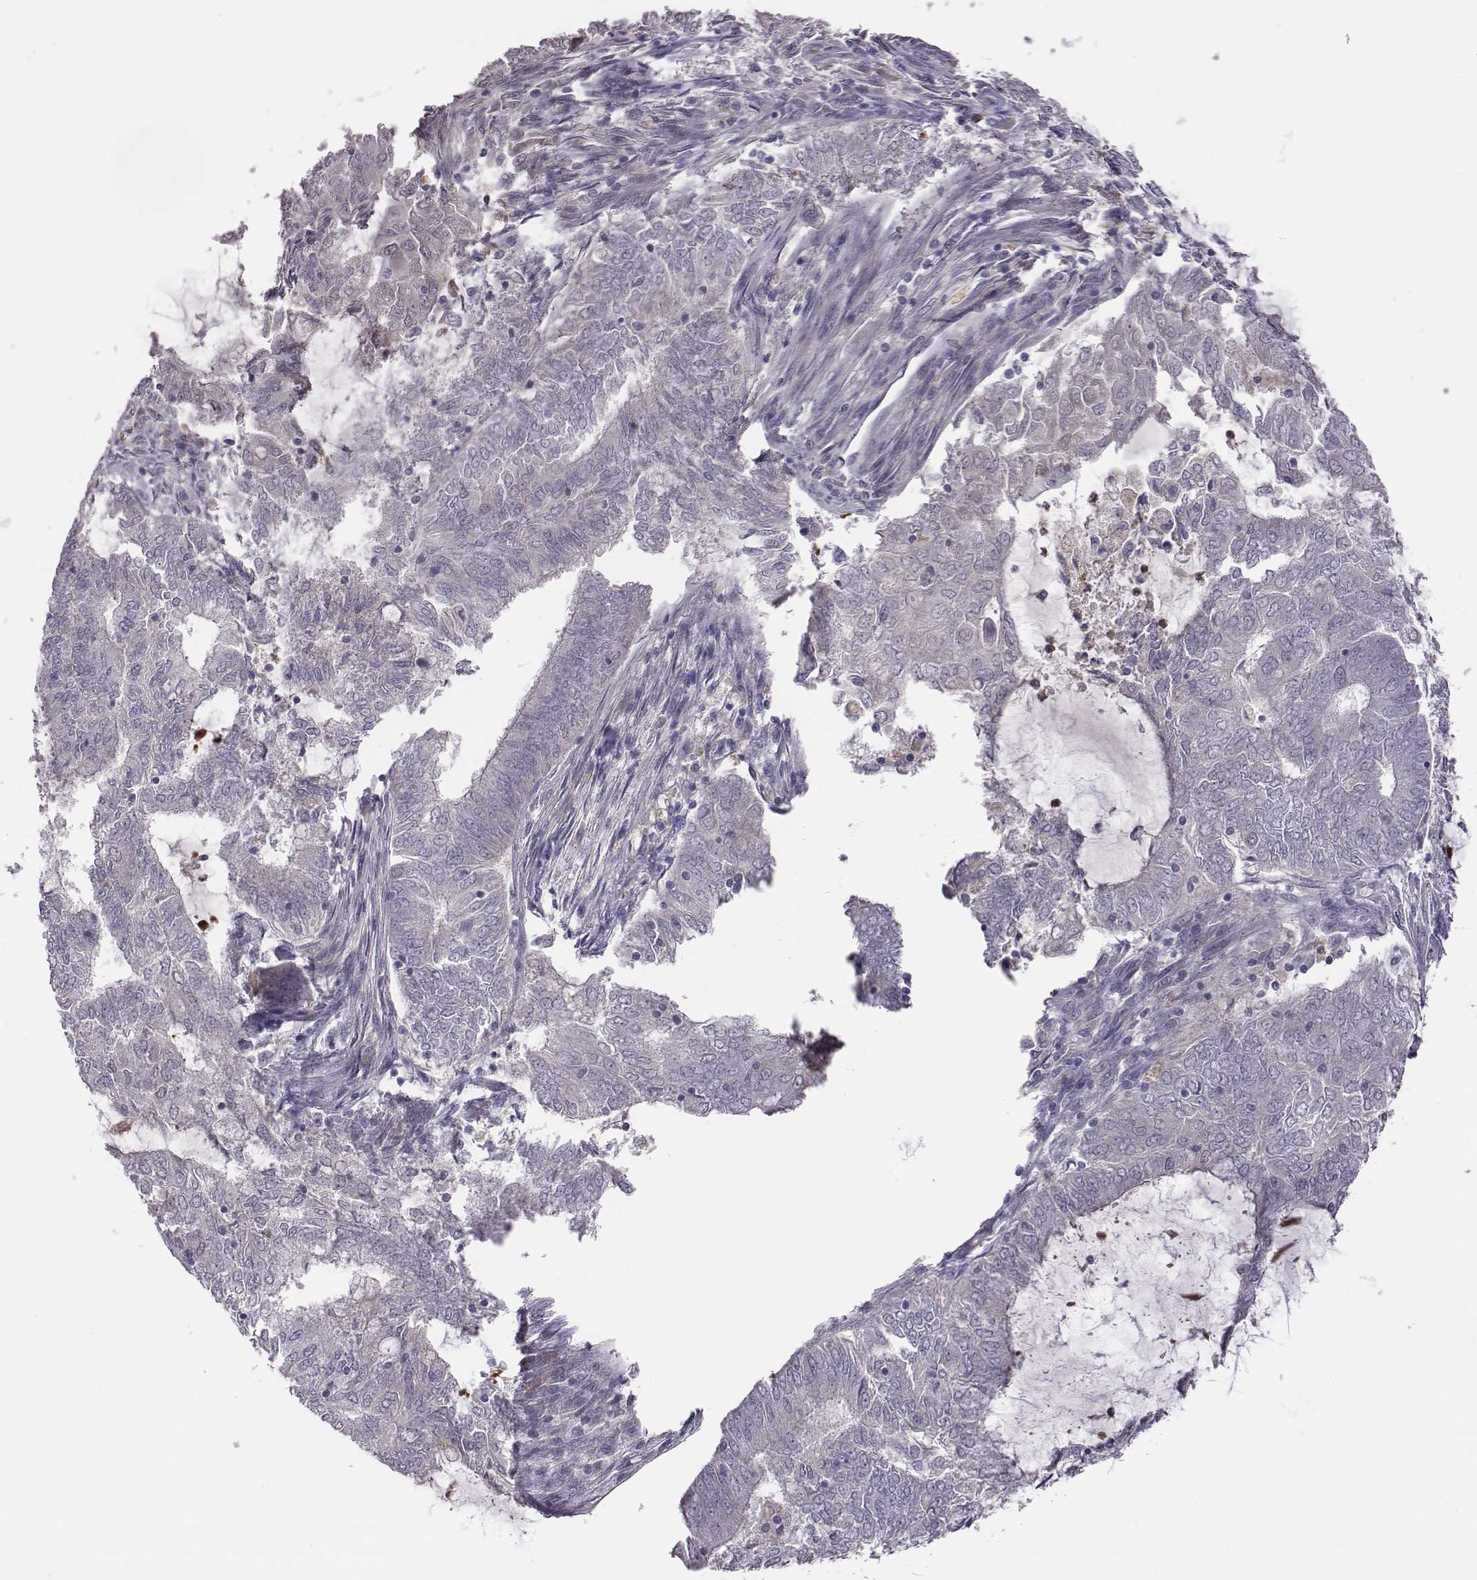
{"staining": {"intensity": "negative", "quantity": "none", "location": "none"}, "tissue": "endometrial cancer", "cell_type": "Tumor cells", "image_type": "cancer", "snomed": [{"axis": "morphology", "description": "Adenocarcinoma, NOS"}, {"axis": "topography", "description": "Endometrium"}], "caption": "Human adenocarcinoma (endometrial) stained for a protein using IHC demonstrates no positivity in tumor cells.", "gene": "KMO", "patient": {"sex": "female", "age": 62}}